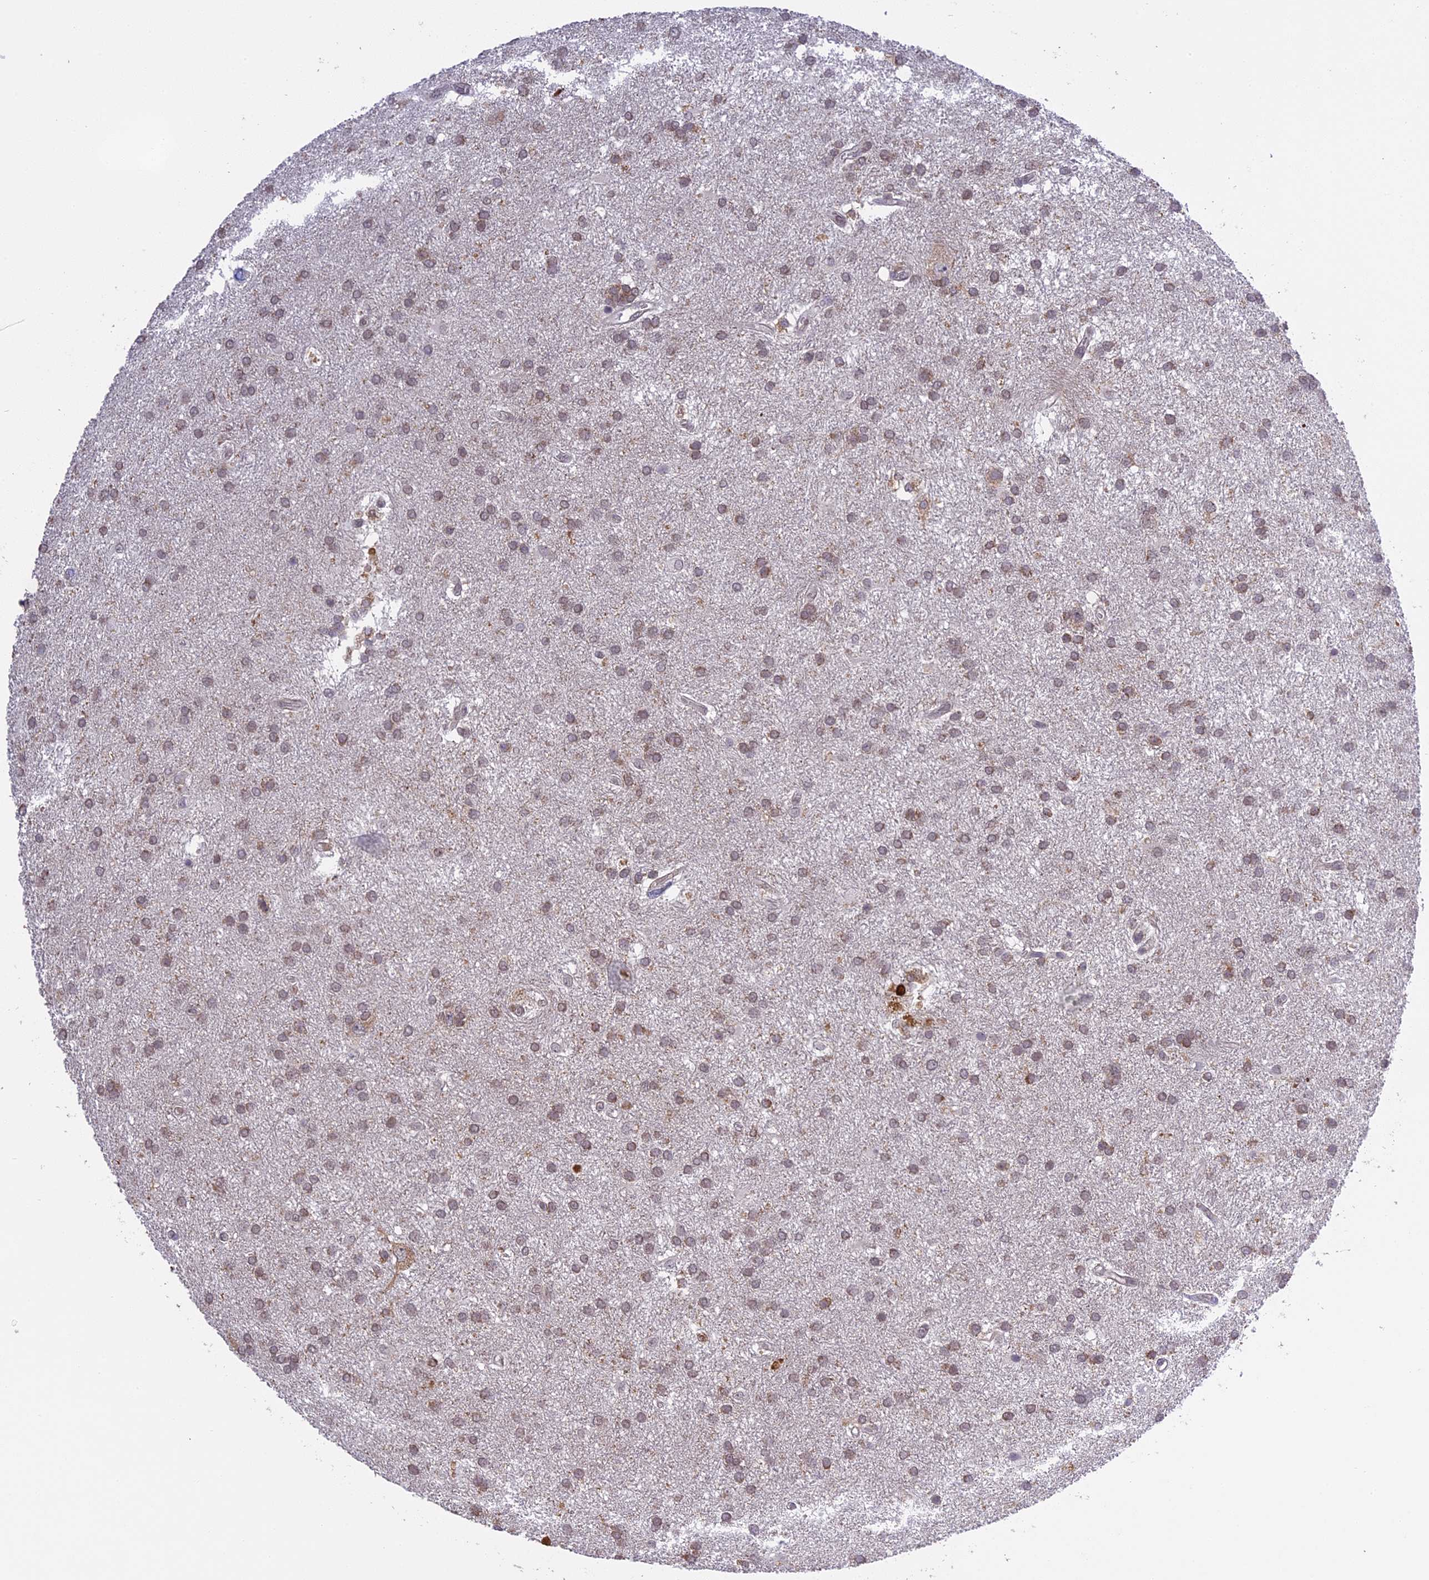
{"staining": {"intensity": "weak", "quantity": ">75%", "location": "cytoplasmic/membranous"}, "tissue": "glioma", "cell_type": "Tumor cells", "image_type": "cancer", "snomed": [{"axis": "morphology", "description": "Glioma, malignant, Low grade"}, {"axis": "topography", "description": "Brain"}], "caption": "Protein expression analysis of low-grade glioma (malignant) displays weak cytoplasmic/membranous staining in about >75% of tumor cells. The protein of interest is shown in brown color, while the nuclei are stained blue.", "gene": "ERG28", "patient": {"sex": "male", "age": 66}}